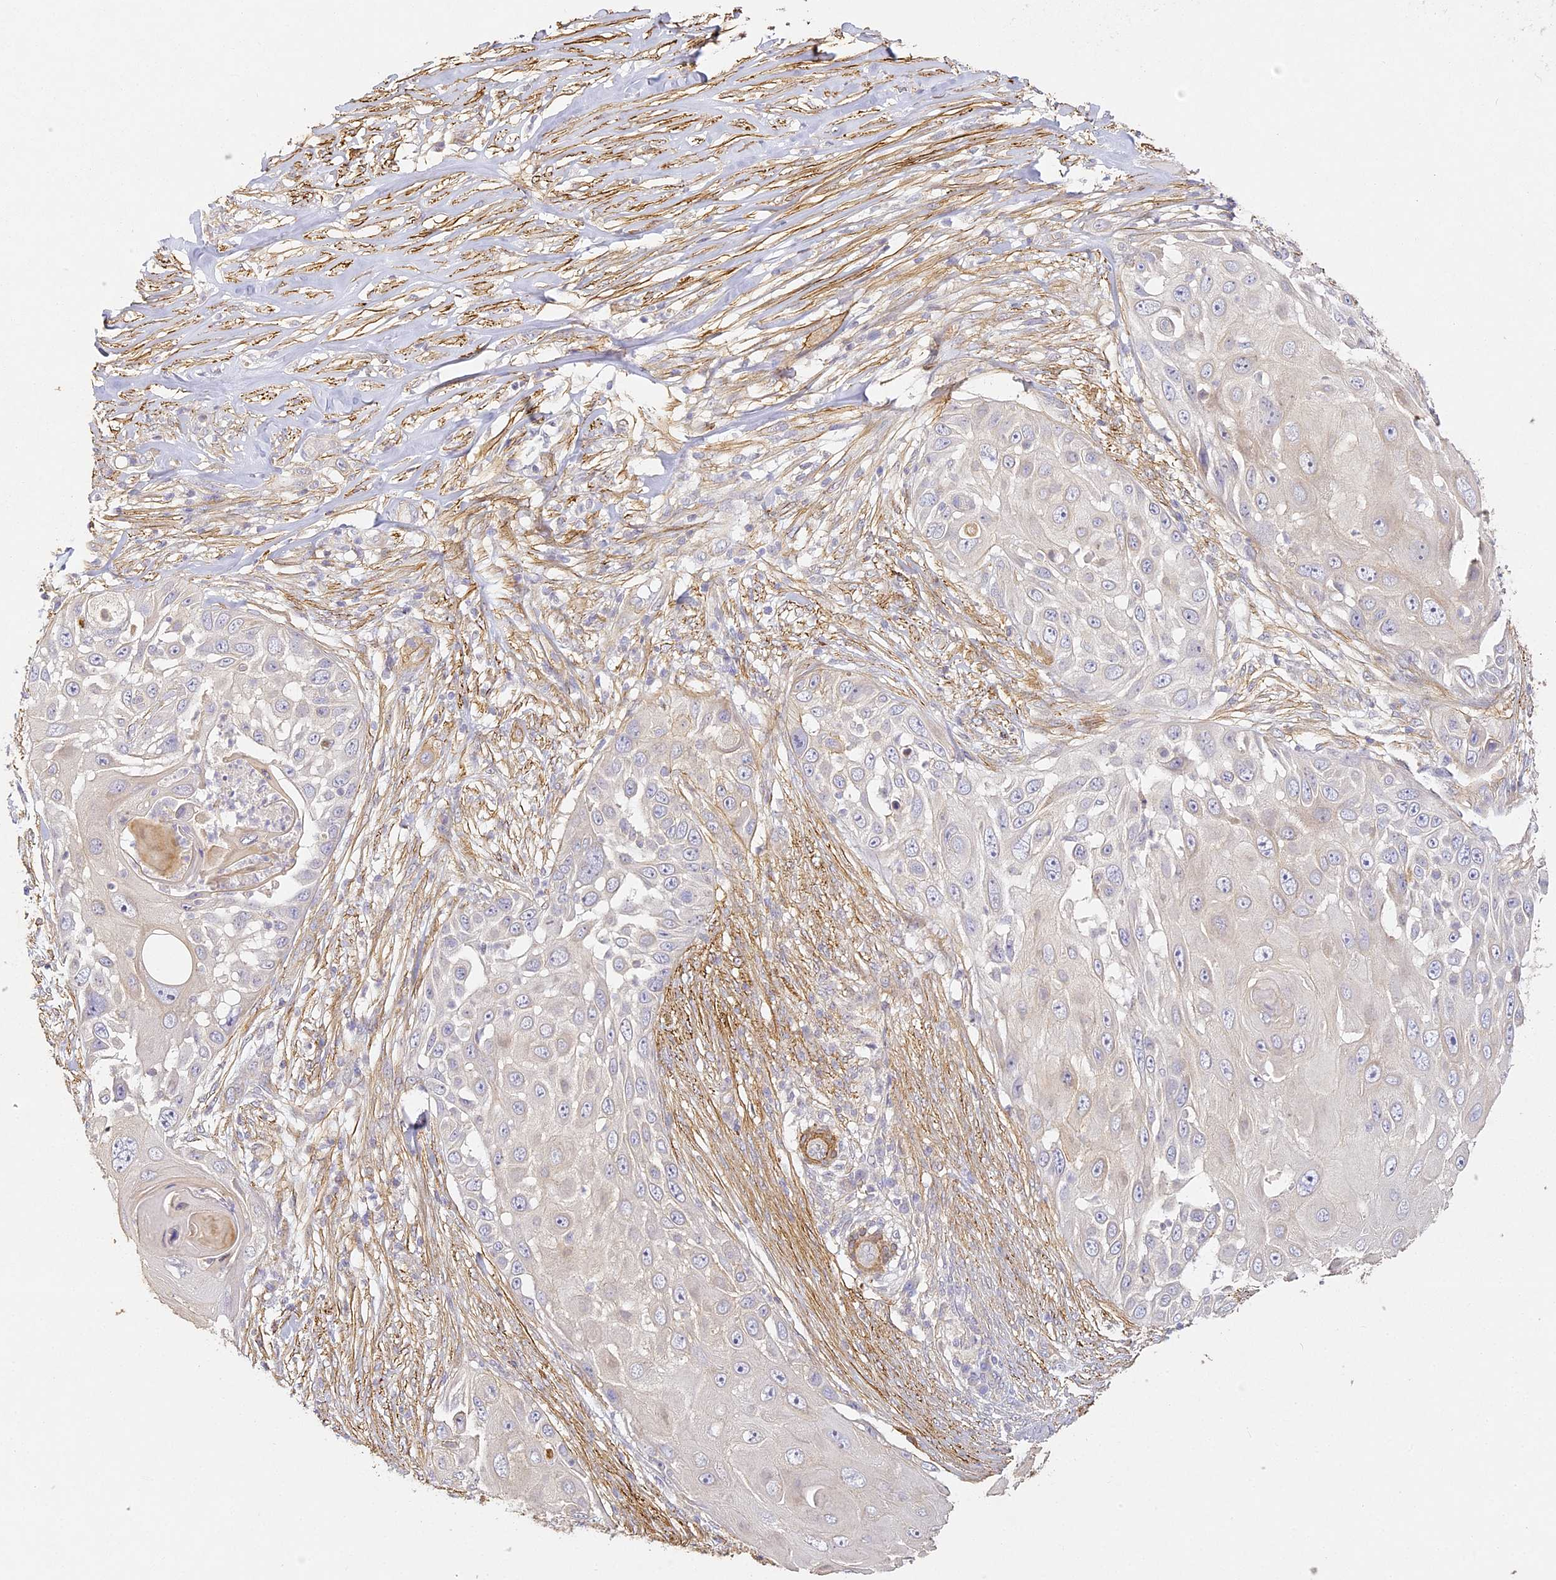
{"staining": {"intensity": "negative", "quantity": "none", "location": "none"}, "tissue": "skin cancer", "cell_type": "Tumor cells", "image_type": "cancer", "snomed": [{"axis": "morphology", "description": "Squamous cell carcinoma, NOS"}, {"axis": "topography", "description": "Skin"}], "caption": "IHC histopathology image of neoplastic tissue: skin cancer (squamous cell carcinoma) stained with DAB exhibits no significant protein positivity in tumor cells. The staining is performed using DAB (3,3'-diaminobenzidine) brown chromogen with nuclei counter-stained in using hematoxylin.", "gene": "MED28", "patient": {"sex": "female", "age": 44}}